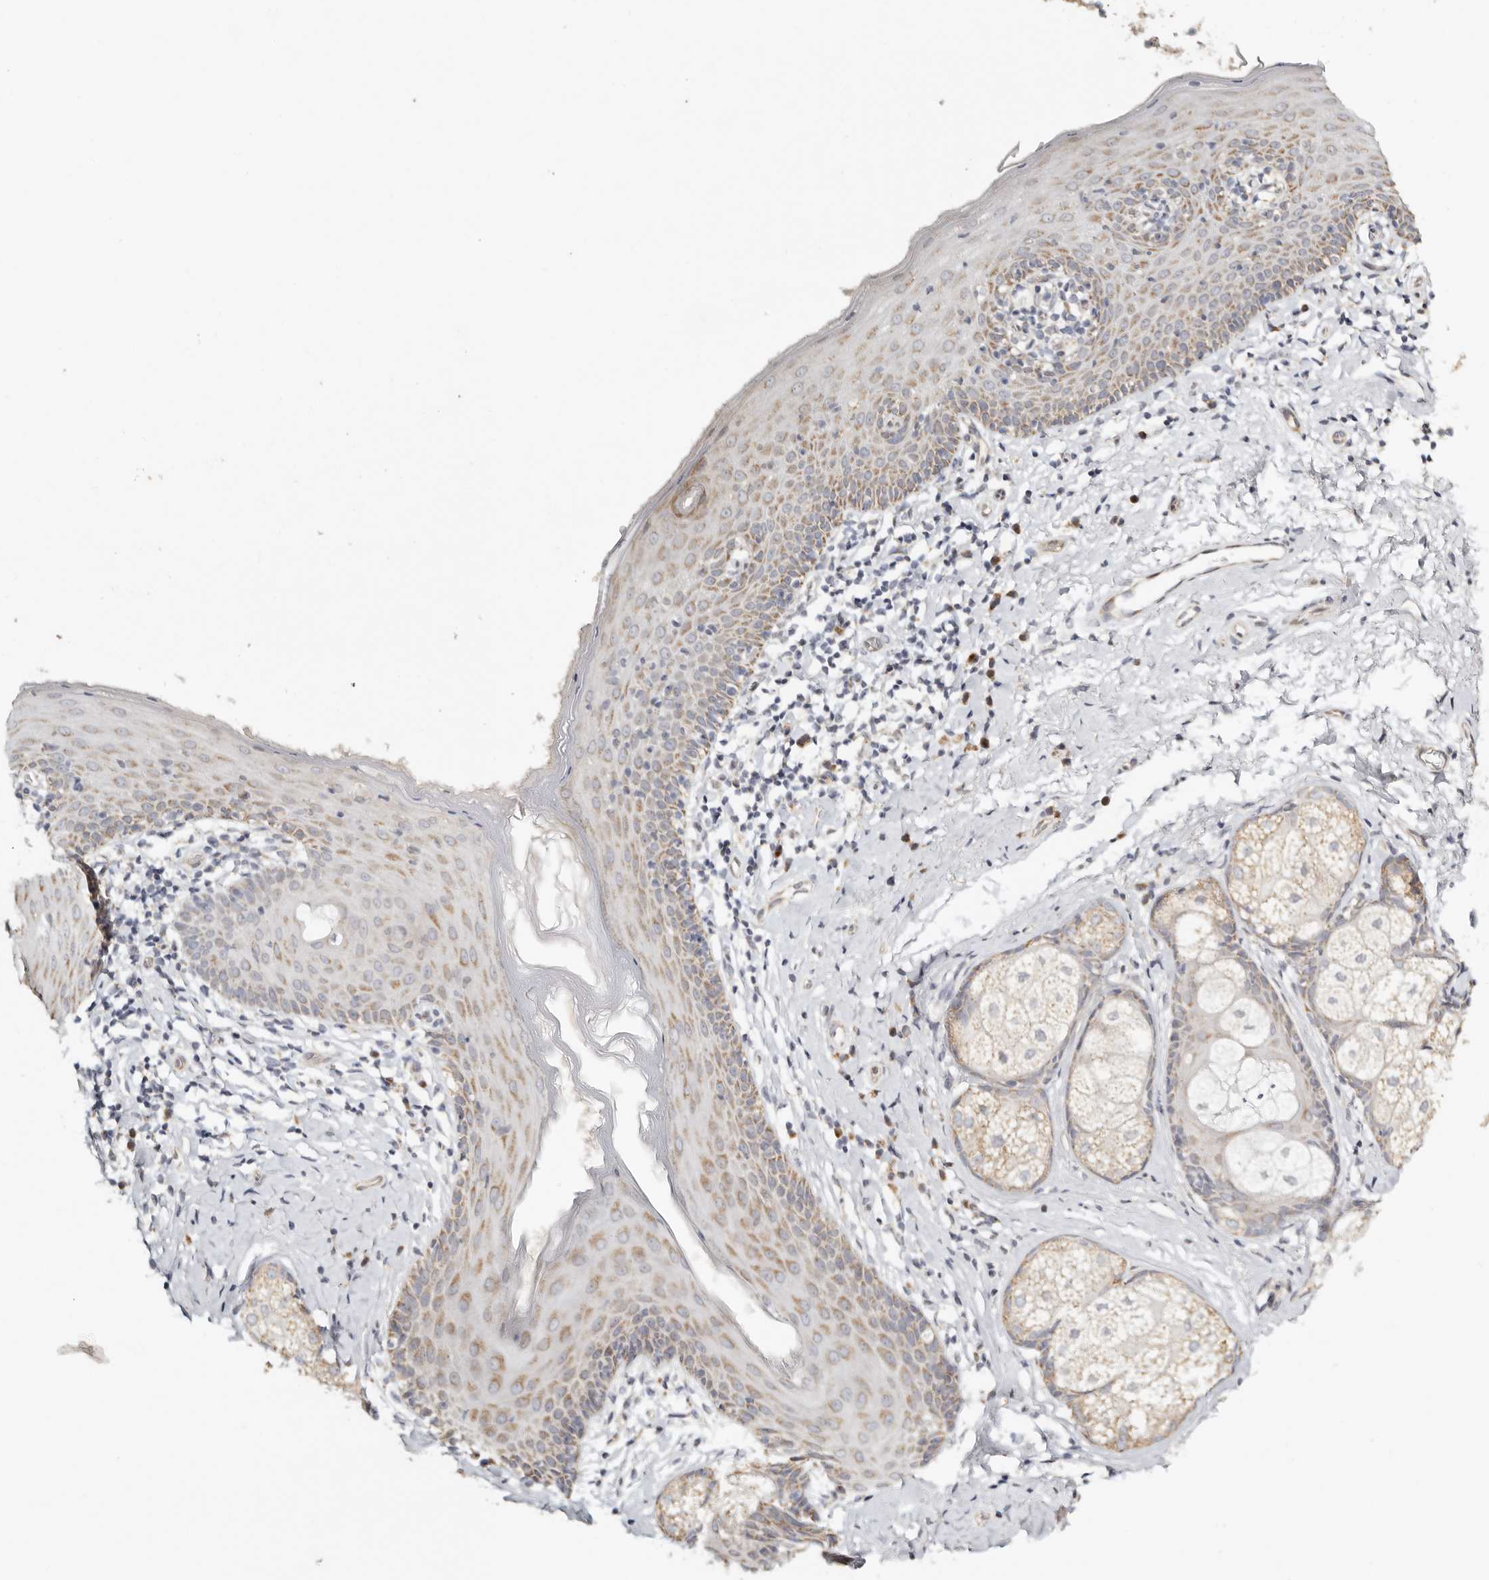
{"staining": {"intensity": "moderate", "quantity": ">75%", "location": "cytoplasmic/membranous"}, "tissue": "skin", "cell_type": "Epidermal cells", "image_type": "normal", "snomed": [{"axis": "morphology", "description": "Normal tissue, NOS"}, {"axis": "topography", "description": "Vulva"}], "caption": "This is an image of IHC staining of normal skin, which shows moderate positivity in the cytoplasmic/membranous of epidermal cells.", "gene": "KDF1", "patient": {"sex": "female", "age": 66}}